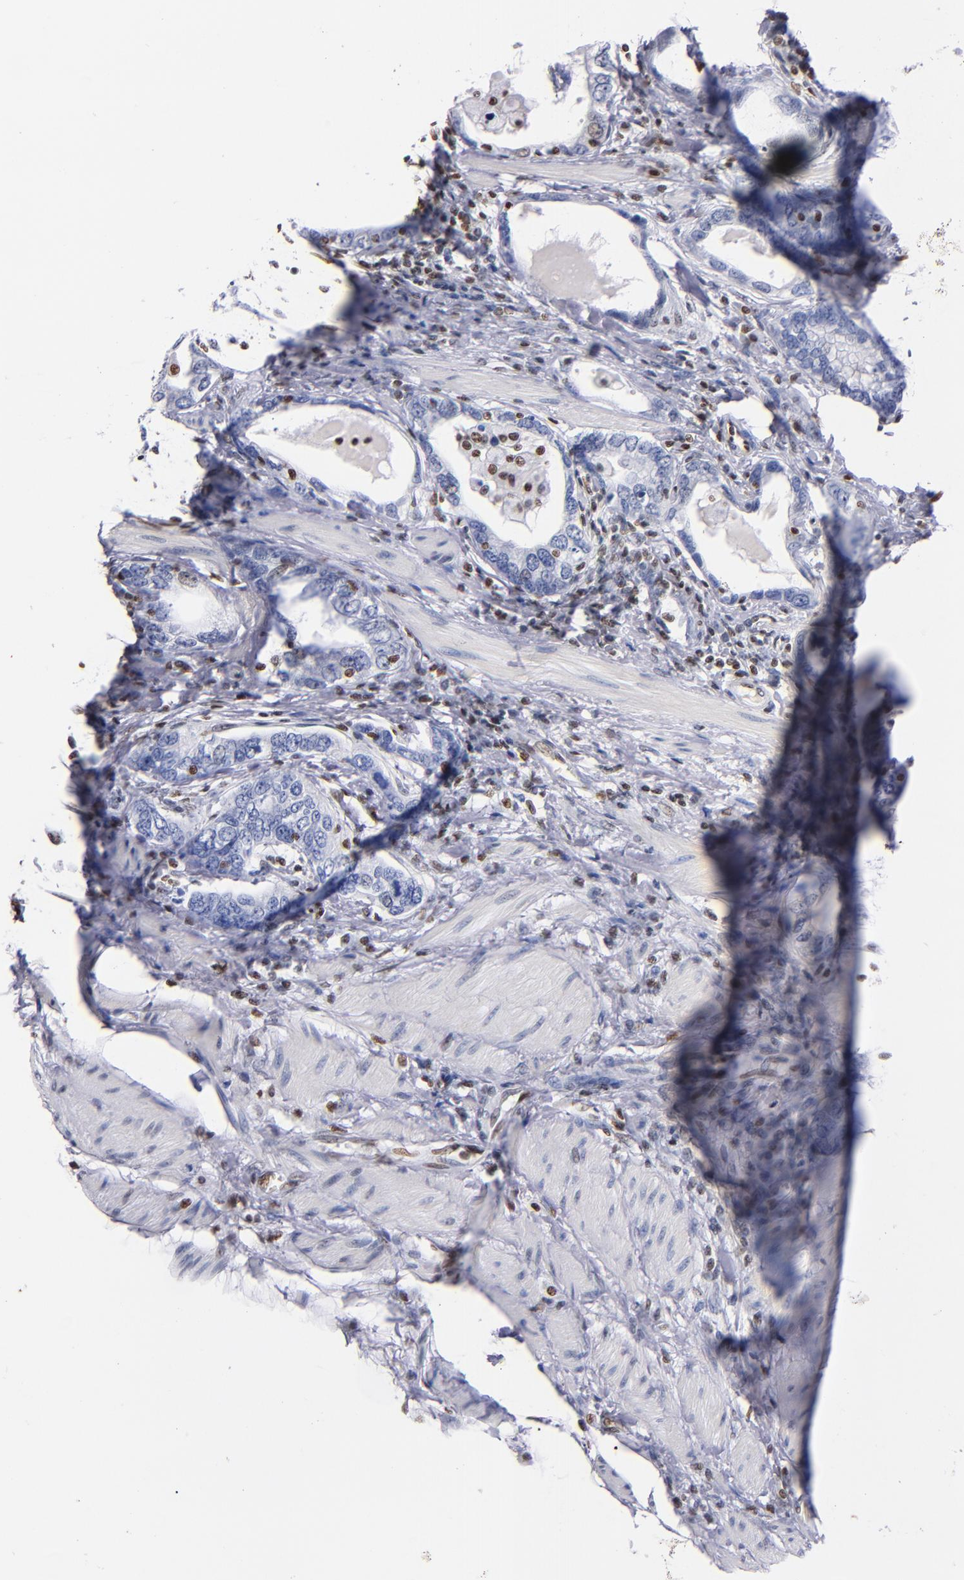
{"staining": {"intensity": "negative", "quantity": "none", "location": "none"}, "tissue": "stomach cancer", "cell_type": "Tumor cells", "image_type": "cancer", "snomed": [{"axis": "morphology", "description": "Adenocarcinoma, NOS"}, {"axis": "topography", "description": "Stomach, lower"}], "caption": "High magnification brightfield microscopy of stomach adenocarcinoma stained with DAB (3,3'-diaminobenzidine) (brown) and counterstained with hematoxylin (blue): tumor cells show no significant positivity. (Brightfield microscopy of DAB immunohistochemistry at high magnification).", "gene": "IFI16", "patient": {"sex": "female", "age": 93}}